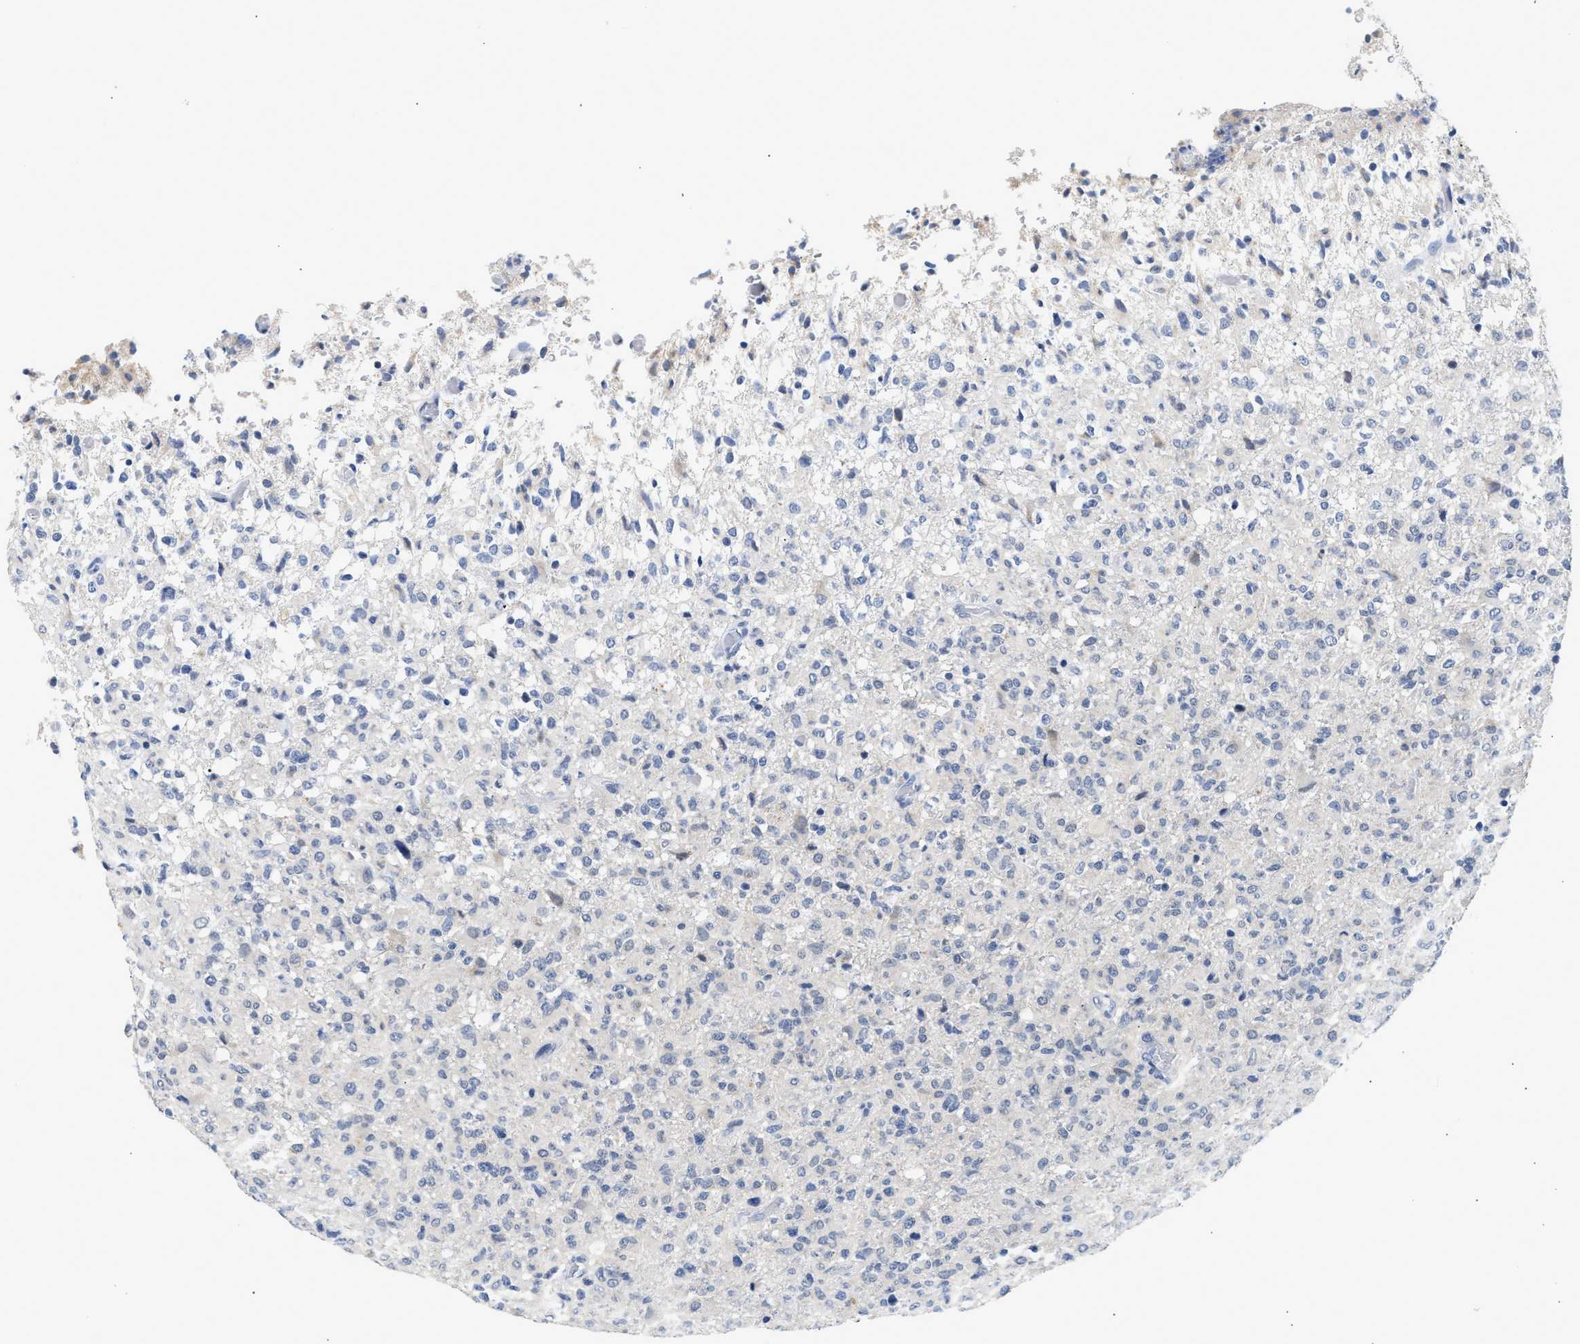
{"staining": {"intensity": "negative", "quantity": "none", "location": "none"}, "tissue": "glioma", "cell_type": "Tumor cells", "image_type": "cancer", "snomed": [{"axis": "morphology", "description": "Glioma, malignant, High grade"}, {"axis": "topography", "description": "Brain"}], "caption": "Tumor cells show no significant protein expression in malignant glioma (high-grade). Nuclei are stained in blue.", "gene": "PPM1L", "patient": {"sex": "female", "age": 57}}